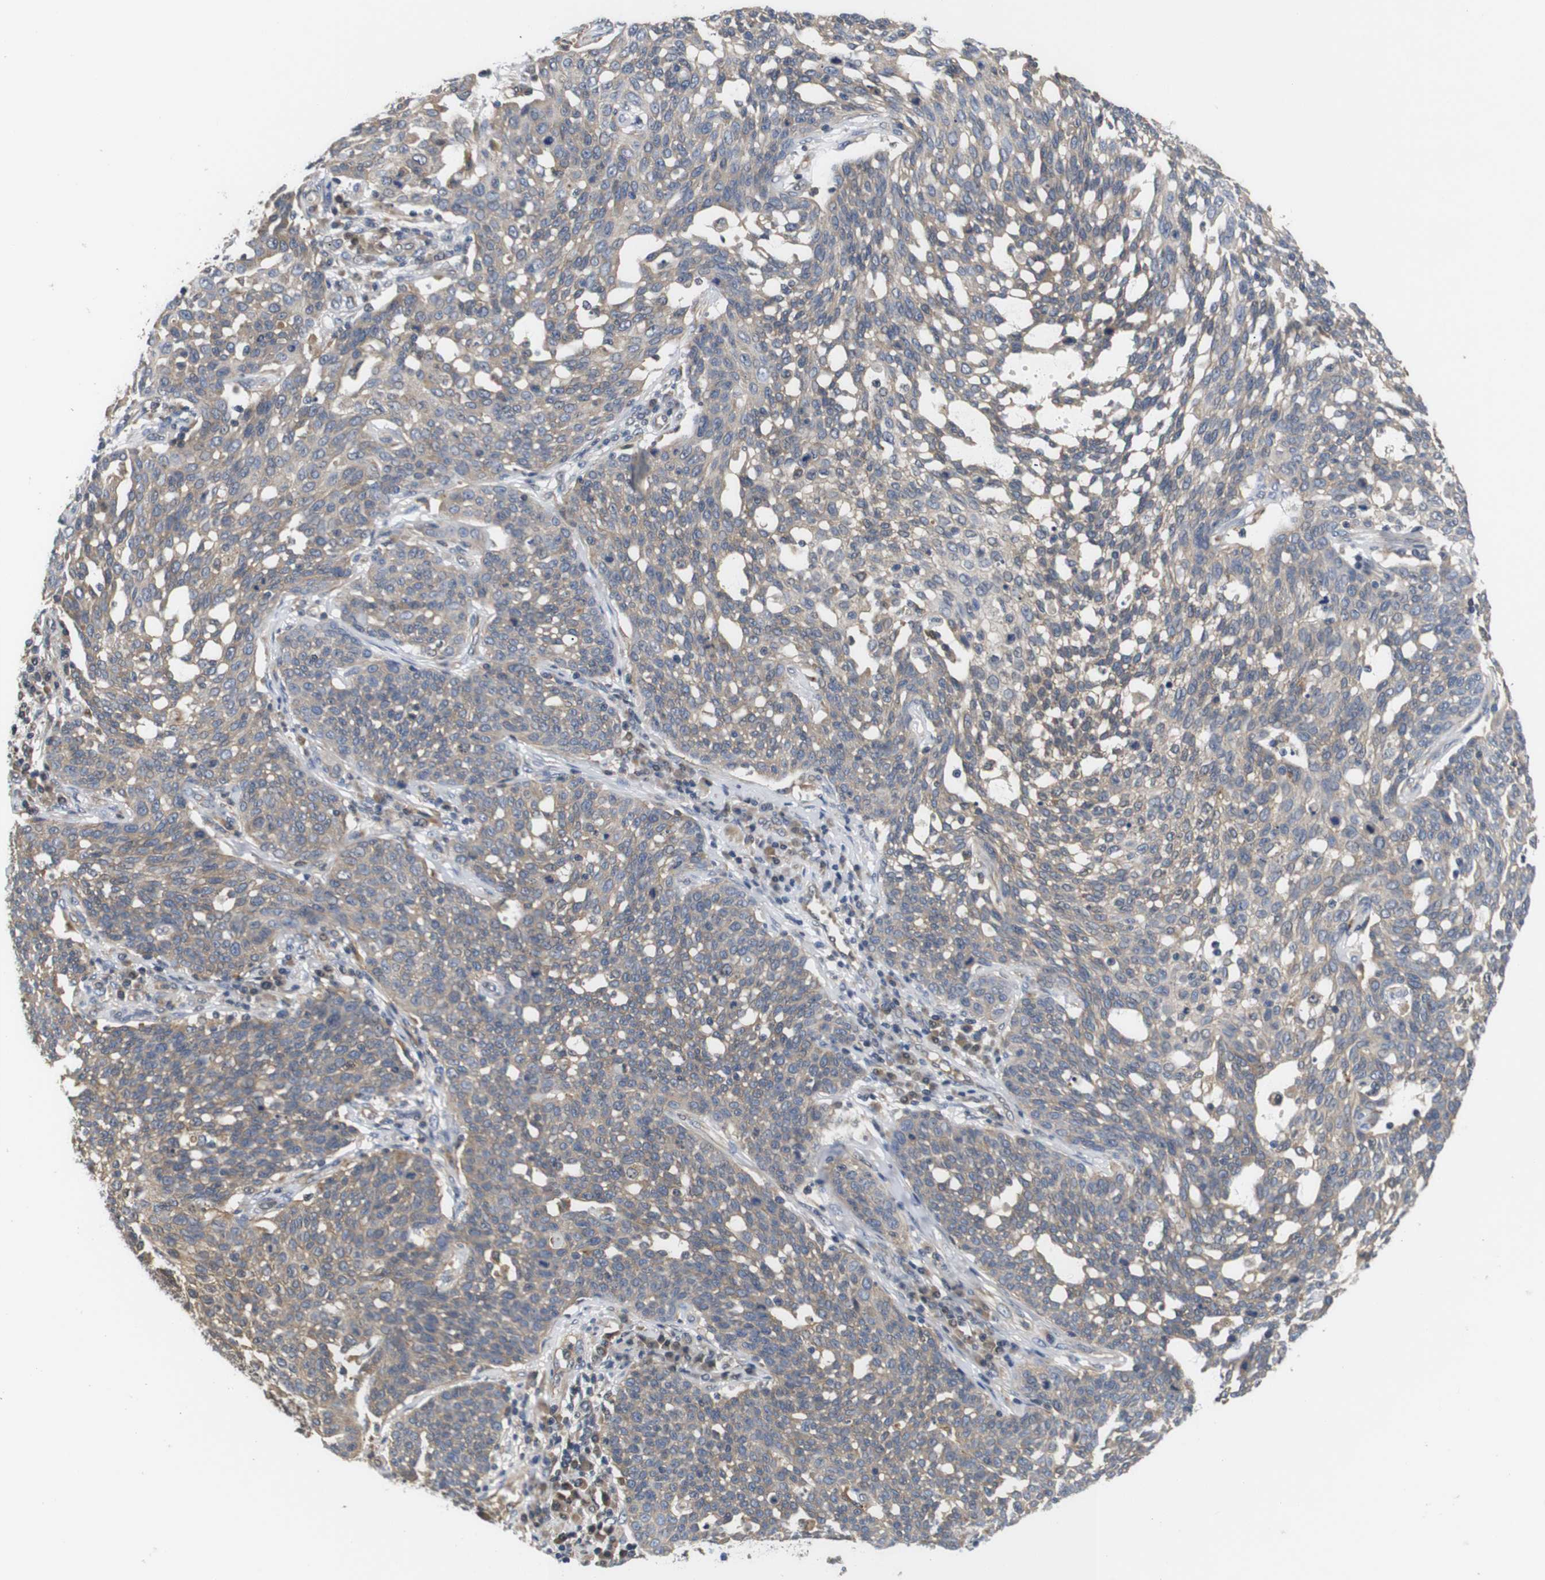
{"staining": {"intensity": "weak", "quantity": ">75%", "location": "cytoplasmic/membranous"}, "tissue": "cervical cancer", "cell_type": "Tumor cells", "image_type": "cancer", "snomed": [{"axis": "morphology", "description": "Squamous cell carcinoma, NOS"}, {"axis": "topography", "description": "Cervix"}], "caption": "A low amount of weak cytoplasmic/membranous expression is present in about >75% of tumor cells in cervical cancer (squamous cell carcinoma) tissue. The staining is performed using DAB (3,3'-diaminobenzidine) brown chromogen to label protein expression. The nuclei are counter-stained blue using hematoxylin.", "gene": "DDR1", "patient": {"sex": "female", "age": 34}}